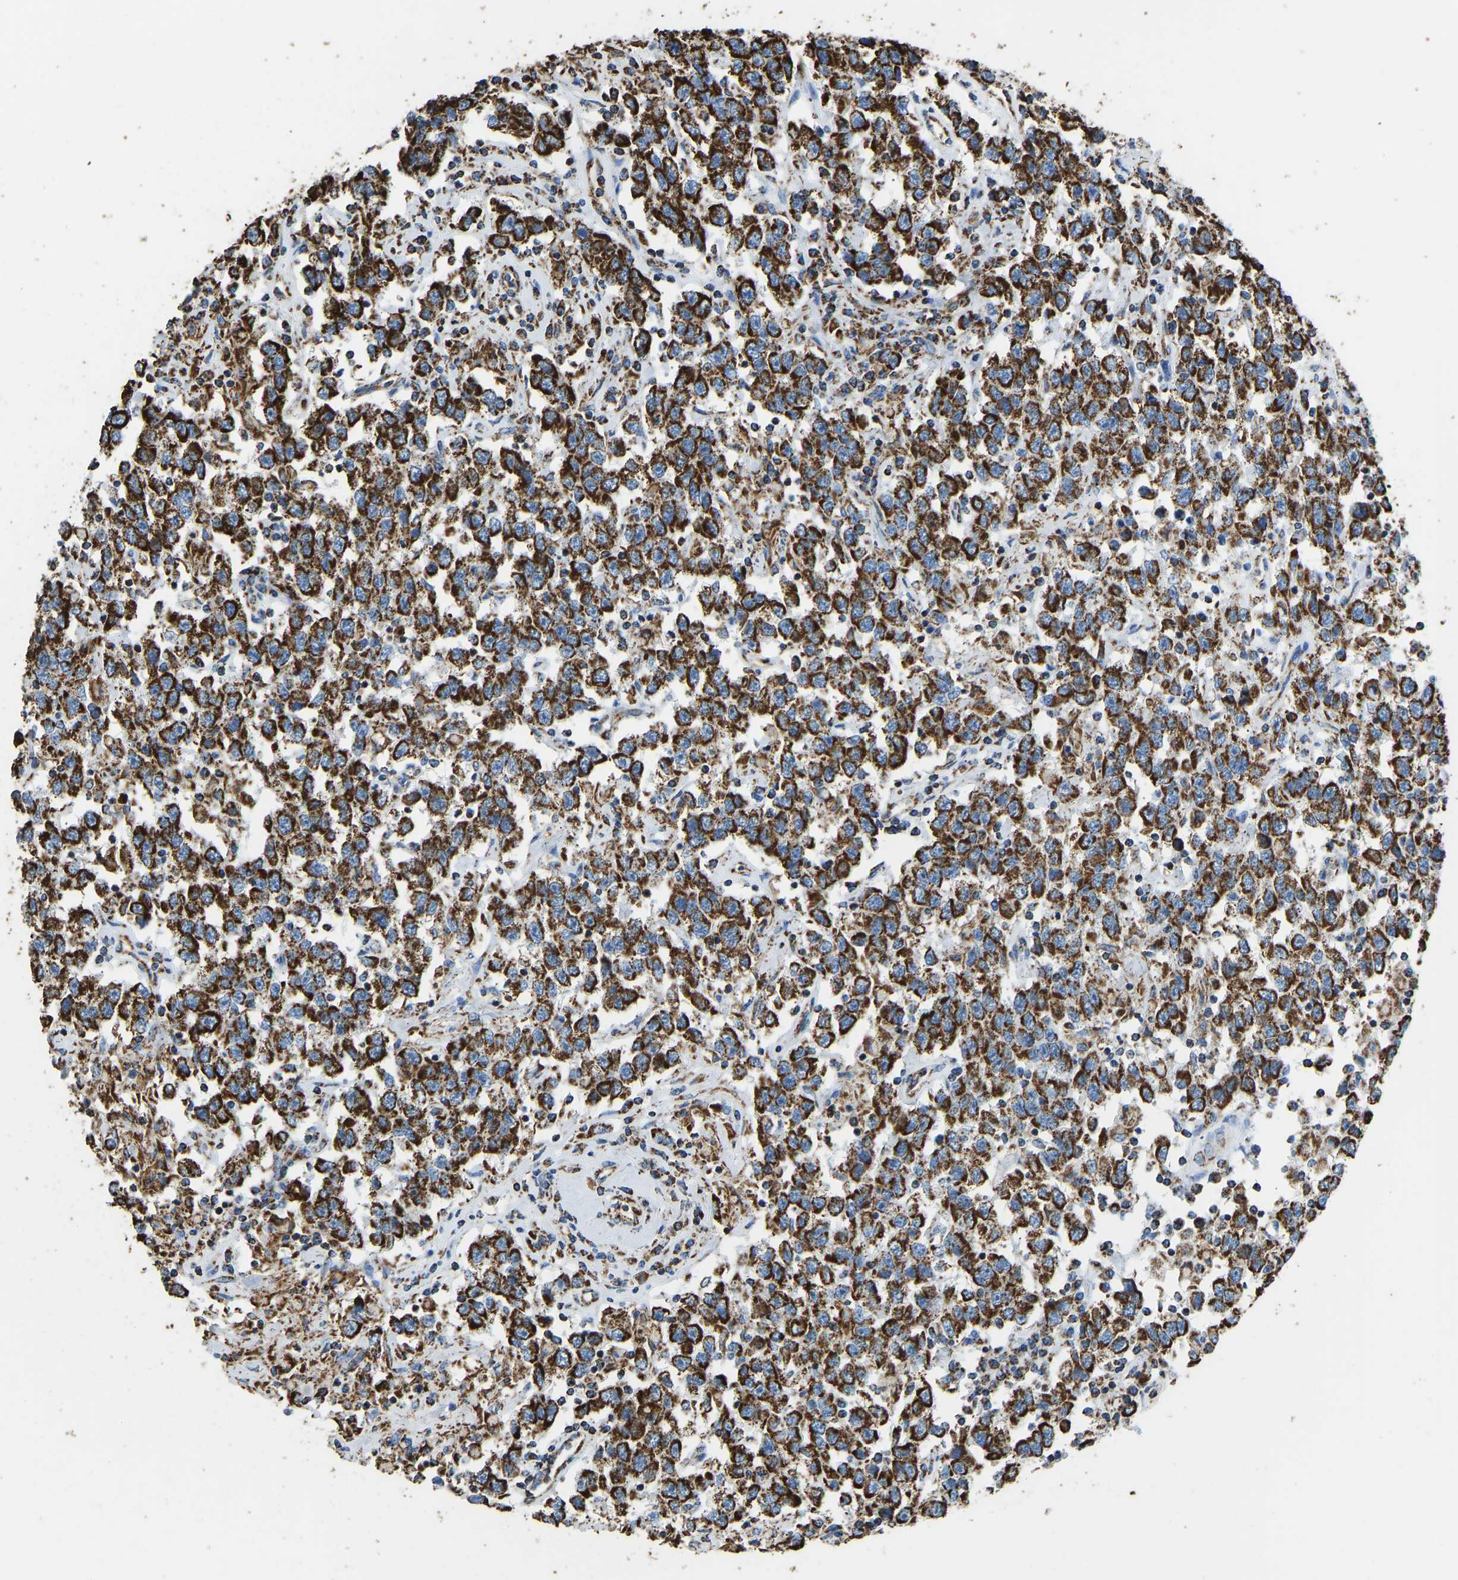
{"staining": {"intensity": "strong", "quantity": ">75%", "location": "cytoplasmic/membranous"}, "tissue": "testis cancer", "cell_type": "Tumor cells", "image_type": "cancer", "snomed": [{"axis": "morphology", "description": "Seminoma, NOS"}, {"axis": "topography", "description": "Testis"}], "caption": "IHC (DAB) staining of human testis cancer (seminoma) demonstrates strong cytoplasmic/membranous protein positivity in approximately >75% of tumor cells. (Brightfield microscopy of DAB IHC at high magnification).", "gene": "IRX6", "patient": {"sex": "male", "age": 41}}